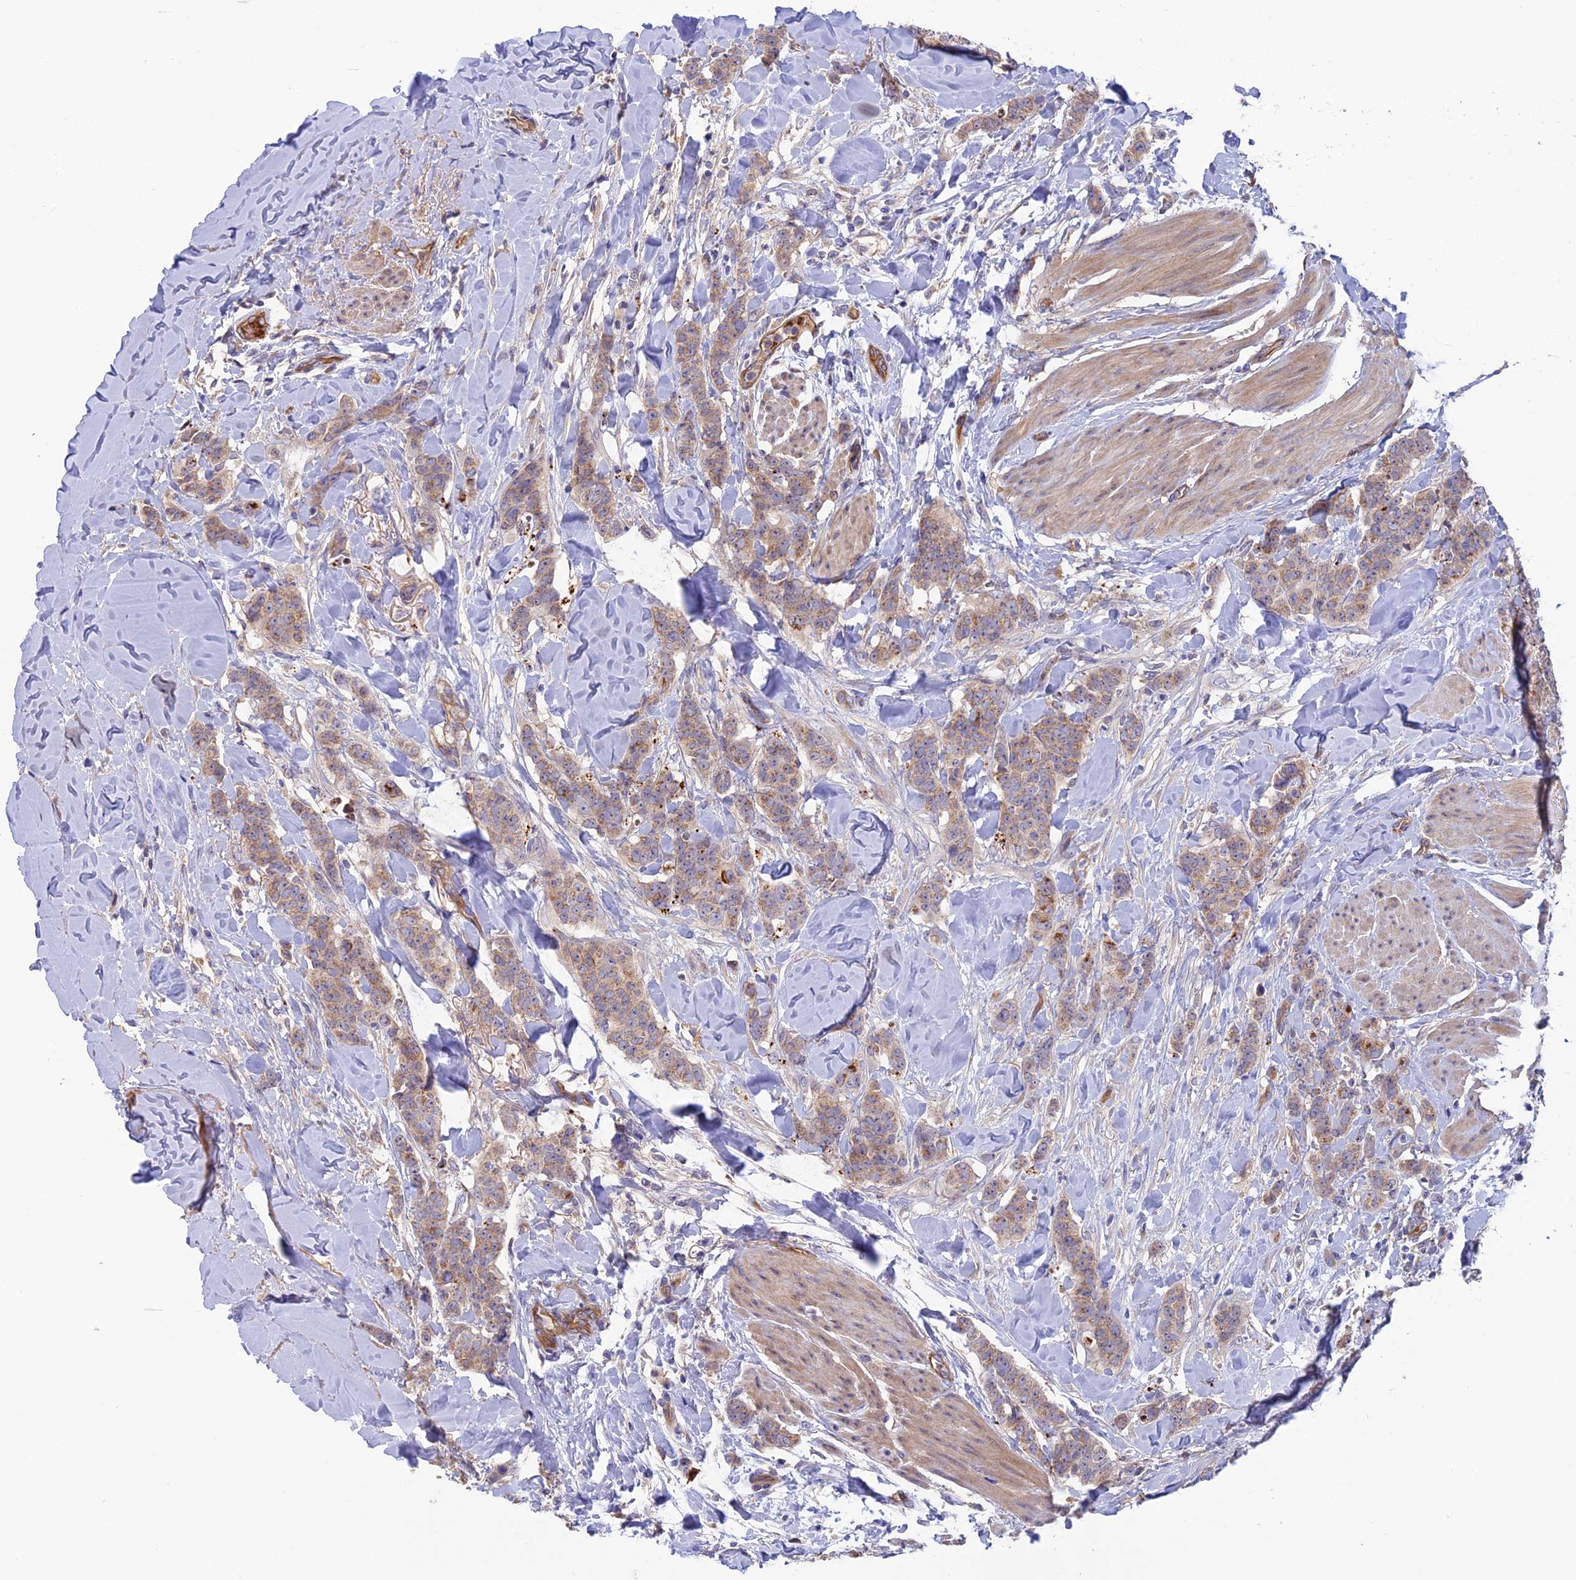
{"staining": {"intensity": "moderate", "quantity": ">75%", "location": "cytoplasmic/membranous"}, "tissue": "breast cancer", "cell_type": "Tumor cells", "image_type": "cancer", "snomed": [{"axis": "morphology", "description": "Duct carcinoma"}, {"axis": "topography", "description": "Breast"}], "caption": "A histopathology image of human breast cancer (intraductal carcinoma) stained for a protein demonstrates moderate cytoplasmic/membranous brown staining in tumor cells.", "gene": "DUS3L", "patient": {"sex": "female", "age": 40}}